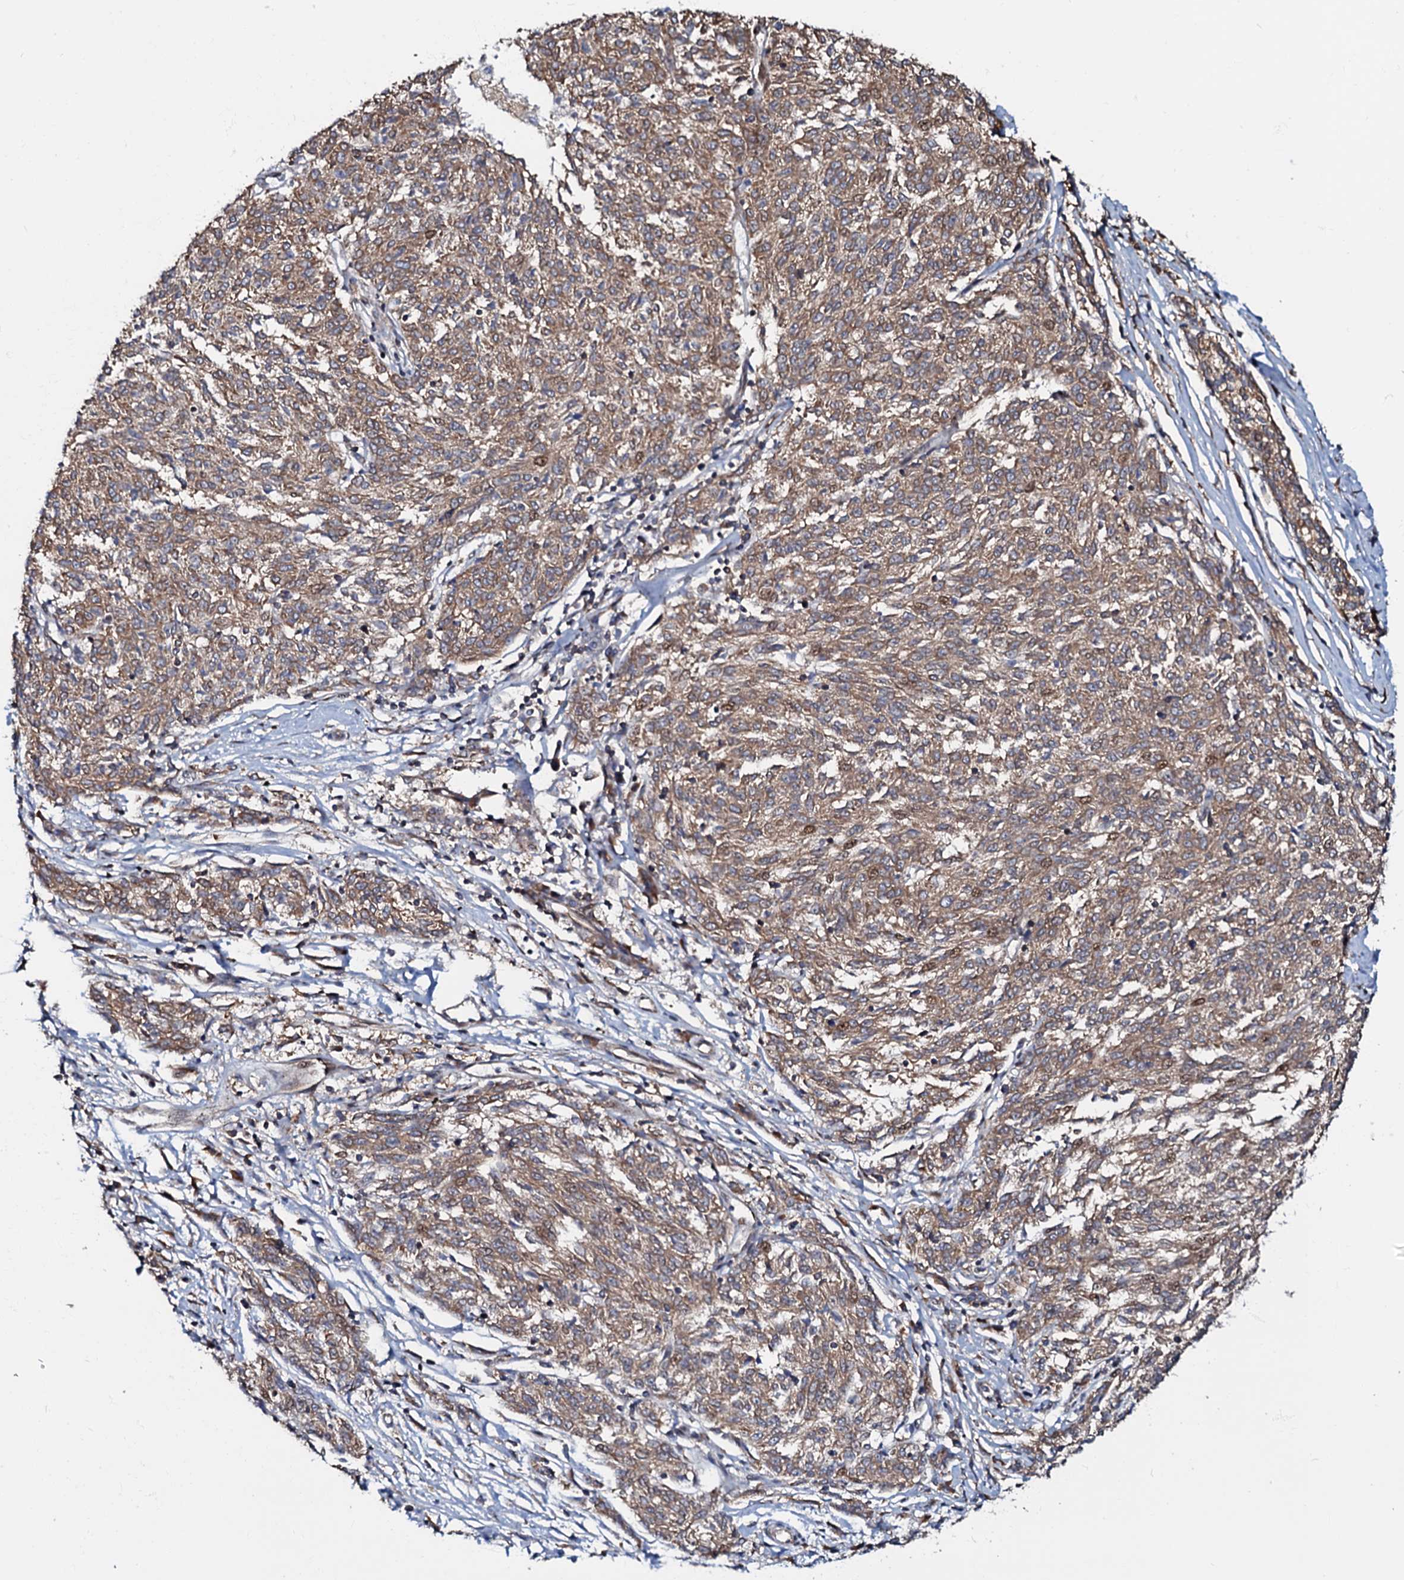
{"staining": {"intensity": "moderate", "quantity": ">75%", "location": "cytoplasmic/membranous"}, "tissue": "melanoma", "cell_type": "Tumor cells", "image_type": "cancer", "snomed": [{"axis": "morphology", "description": "Malignant melanoma, NOS"}, {"axis": "topography", "description": "Skin"}], "caption": "Protein staining by IHC exhibits moderate cytoplasmic/membranous expression in approximately >75% of tumor cells in melanoma.", "gene": "OSBP", "patient": {"sex": "female", "age": 72}}